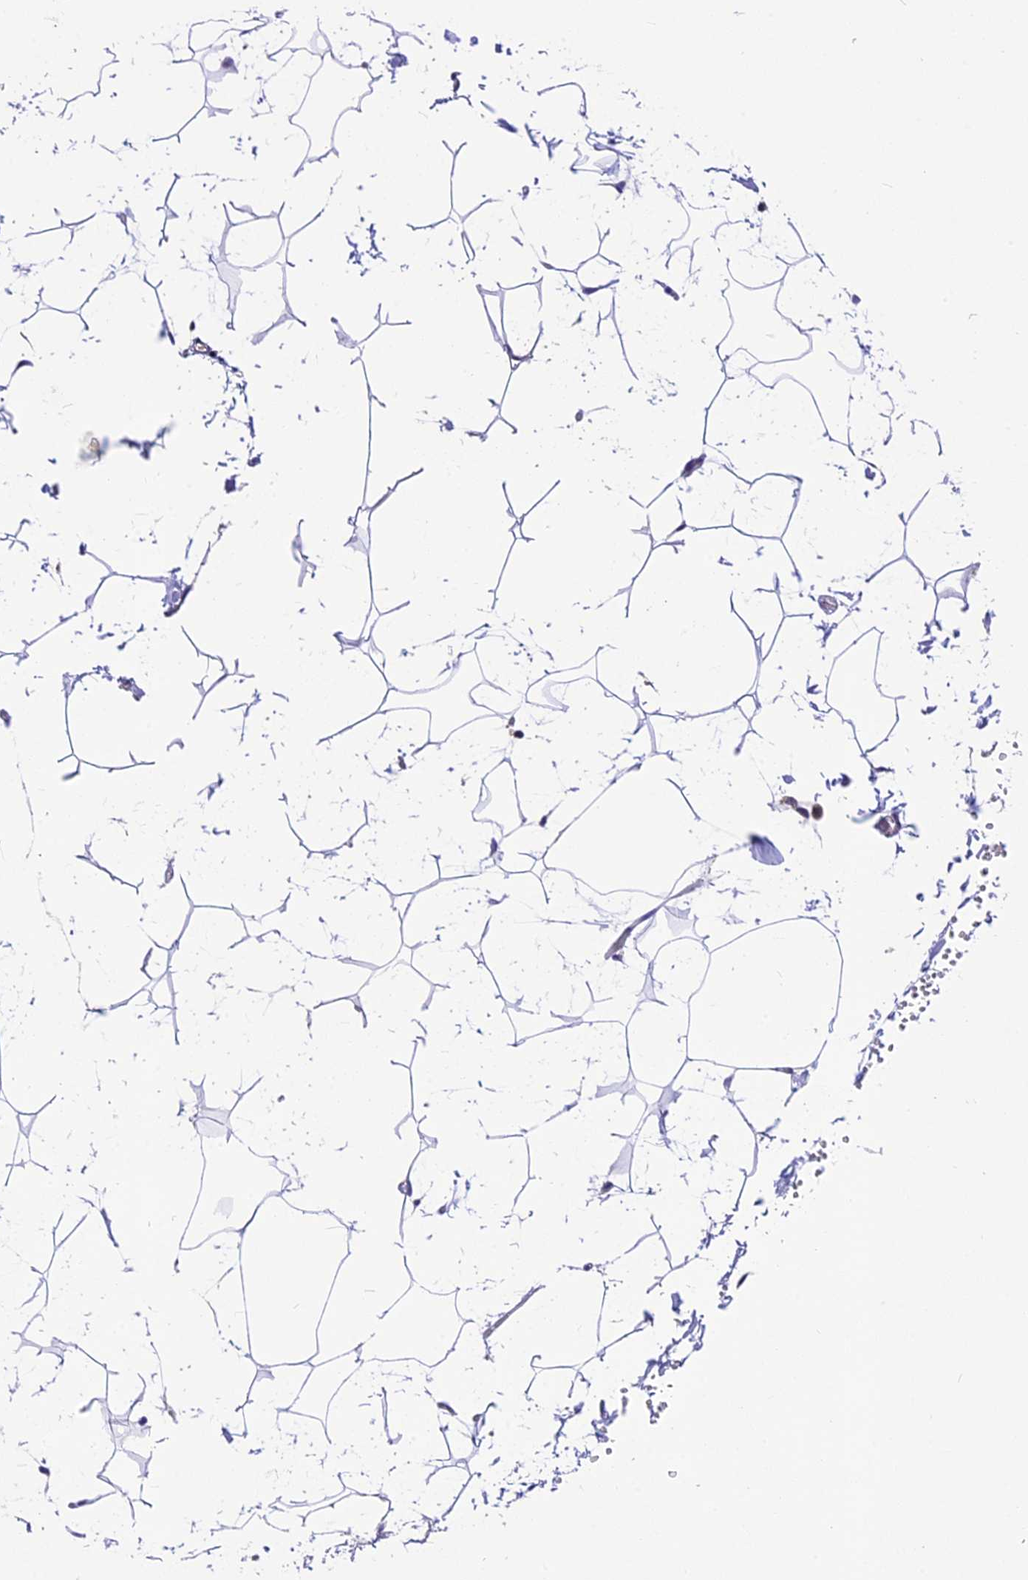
{"staining": {"intensity": "negative", "quantity": "none", "location": "none"}, "tissue": "adipose tissue", "cell_type": "Adipocytes", "image_type": "normal", "snomed": [{"axis": "morphology", "description": "Normal tissue, NOS"}, {"axis": "topography", "description": "Gallbladder"}, {"axis": "topography", "description": "Peripheral nerve tissue"}], "caption": "DAB immunohistochemical staining of normal adipose tissue demonstrates no significant expression in adipocytes.", "gene": "CARS2", "patient": {"sex": "male", "age": 38}}